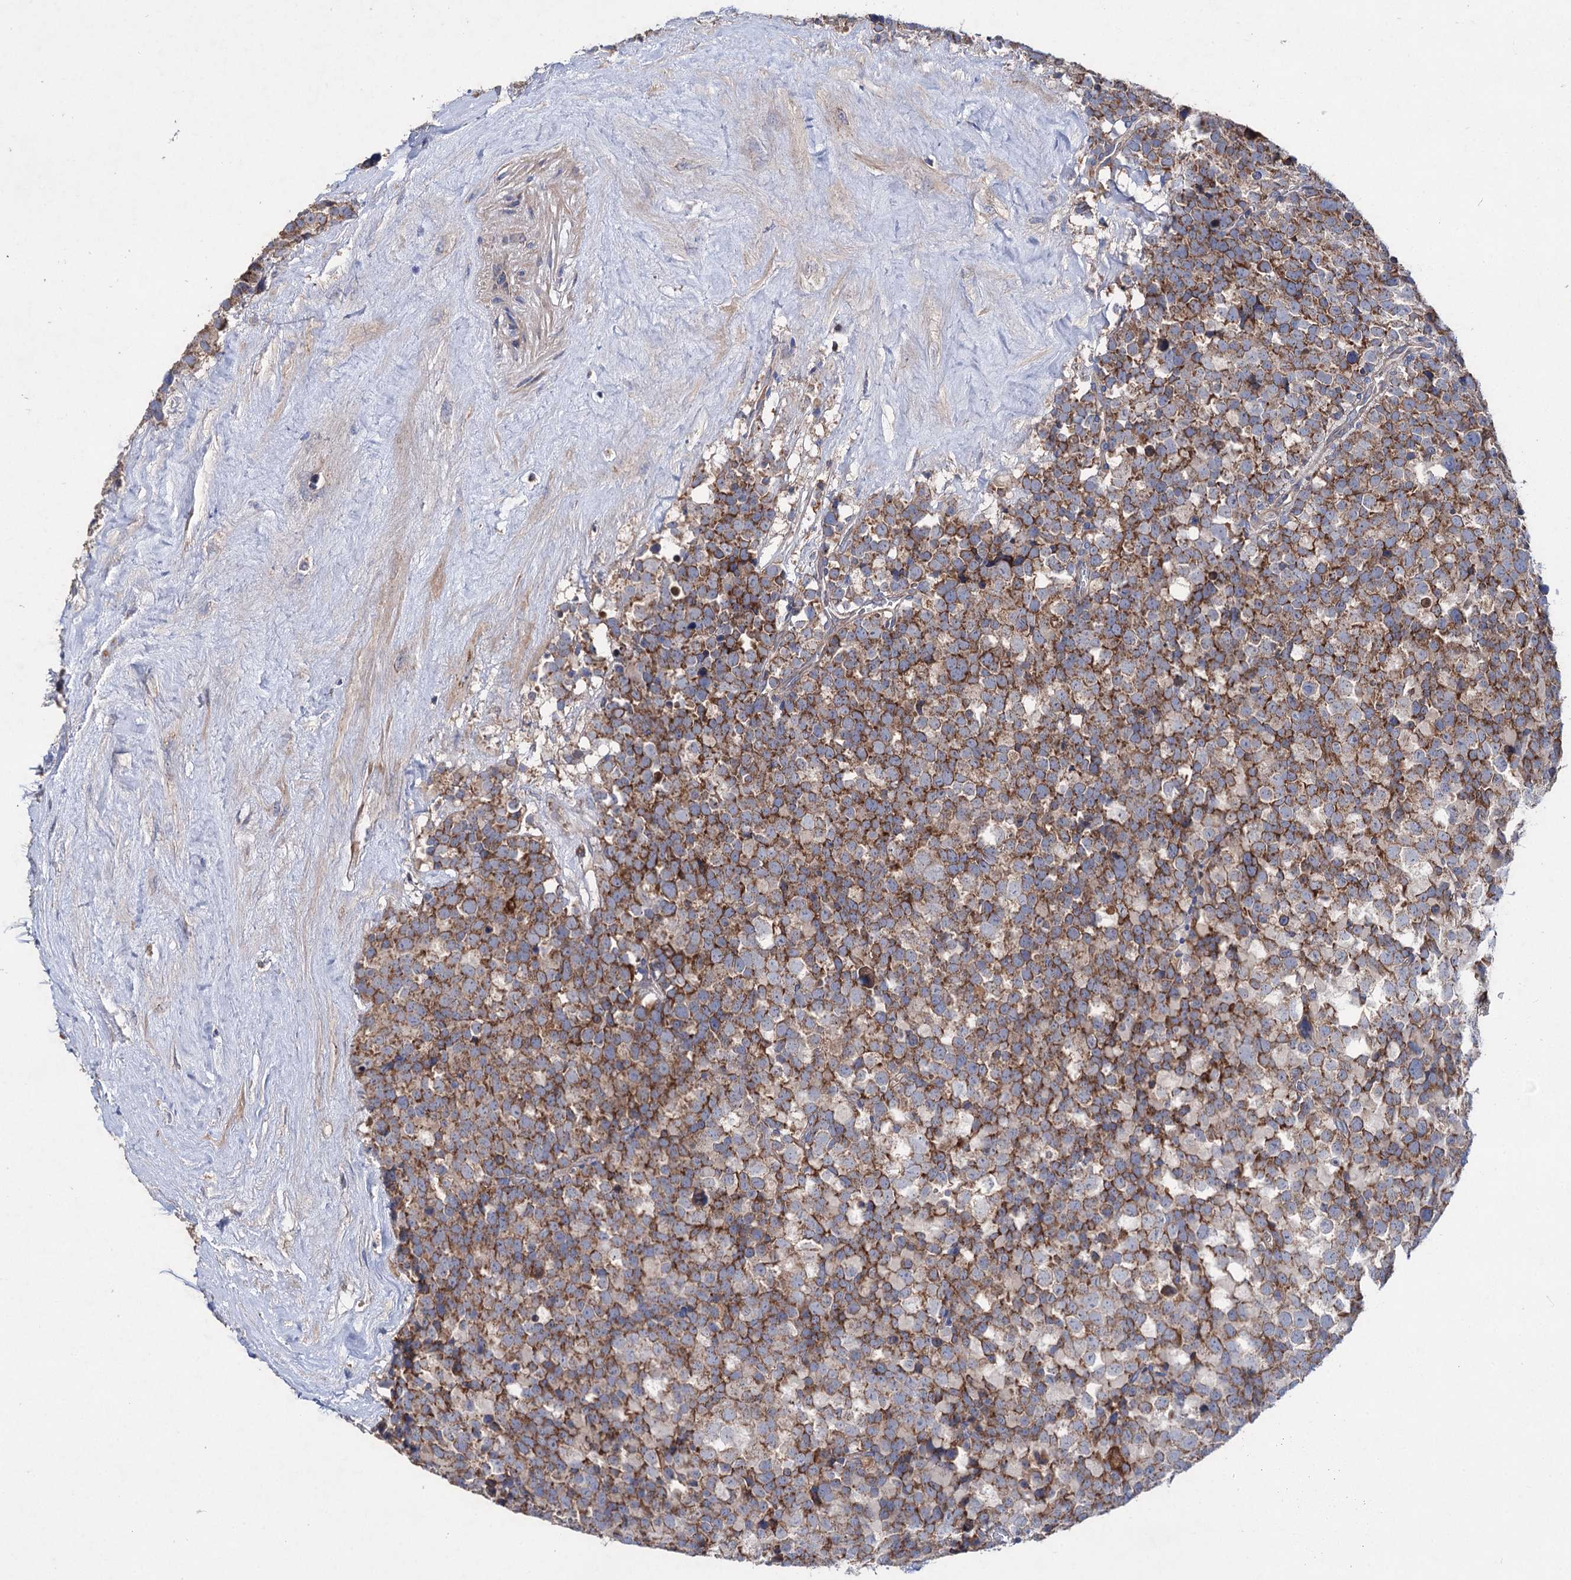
{"staining": {"intensity": "moderate", "quantity": ">75%", "location": "cytoplasmic/membranous"}, "tissue": "testis cancer", "cell_type": "Tumor cells", "image_type": "cancer", "snomed": [{"axis": "morphology", "description": "Seminoma, NOS"}, {"axis": "topography", "description": "Testis"}], "caption": "An IHC image of neoplastic tissue is shown. Protein staining in brown highlights moderate cytoplasmic/membranous positivity in testis seminoma within tumor cells. (DAB (3,3'-diaminobenzidine) IHC, brown staining for protein, blue staining for nuclei).", "gene": "CLPB", "patient": {"sex": "male", "age": 71}}